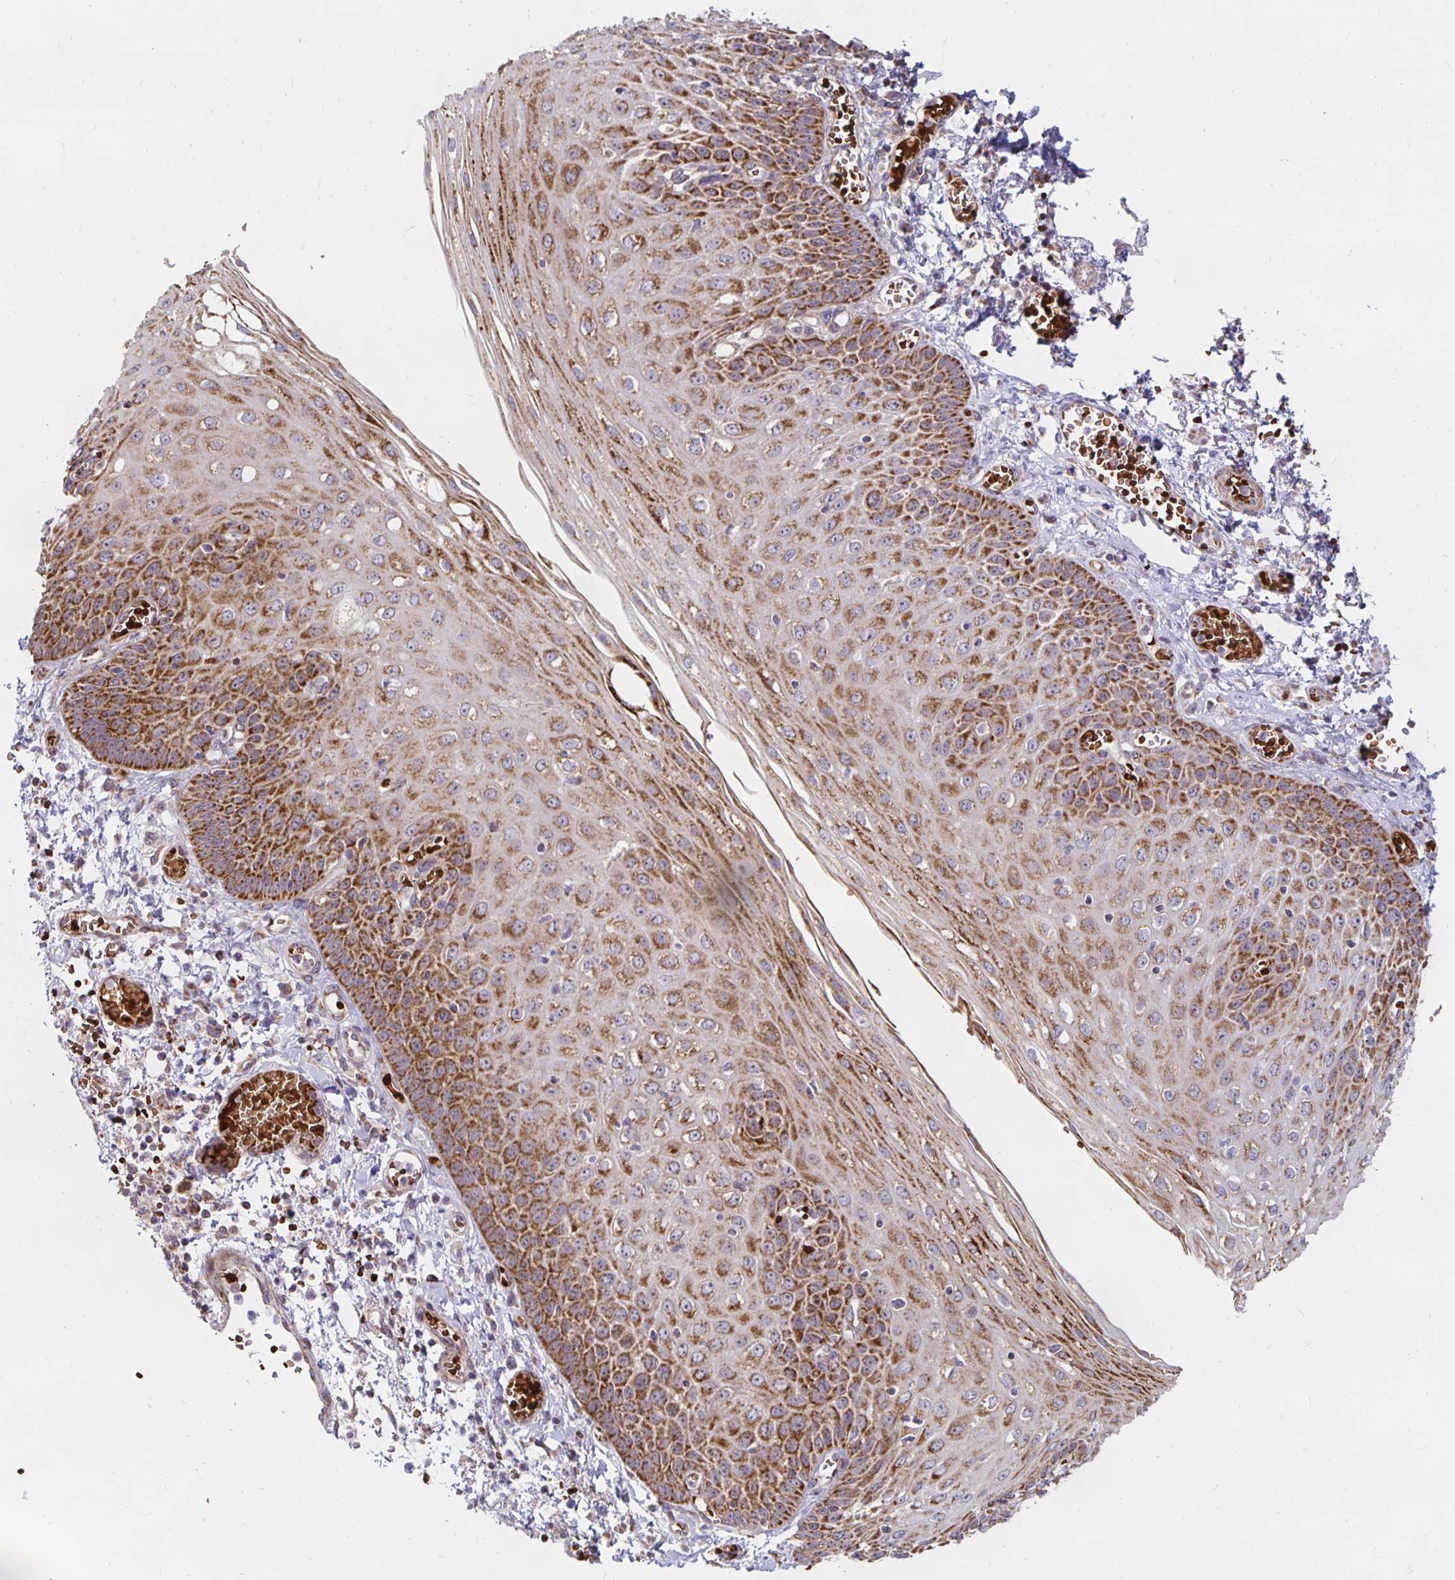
{"staining": {"intensity": "strong", "quantity": ">75%", "location": "cytoplasmic/membranous"}, "tissue": "esophagus", "cell_type": "Squamous epithelial cells", "image_type": "normal", "snomed": [{"axis": "morphology", "description": "Normal tissue, NOS"}, {"axis": "morphology", "description": "Adenocarcinoma, NOS"}, {"axis": "topography", "description": "Esophagus"}], "caption": "Immunohistochemical staining of normal human esophagus exhibits high levels of strong cytoplasmic/membranous staining in about >75% of squamous epithelial cells. (IHC, brightfield microscopy, high magnification).", "gene": "MRPL28", "patient": {"sex": "male", "age": 81}}